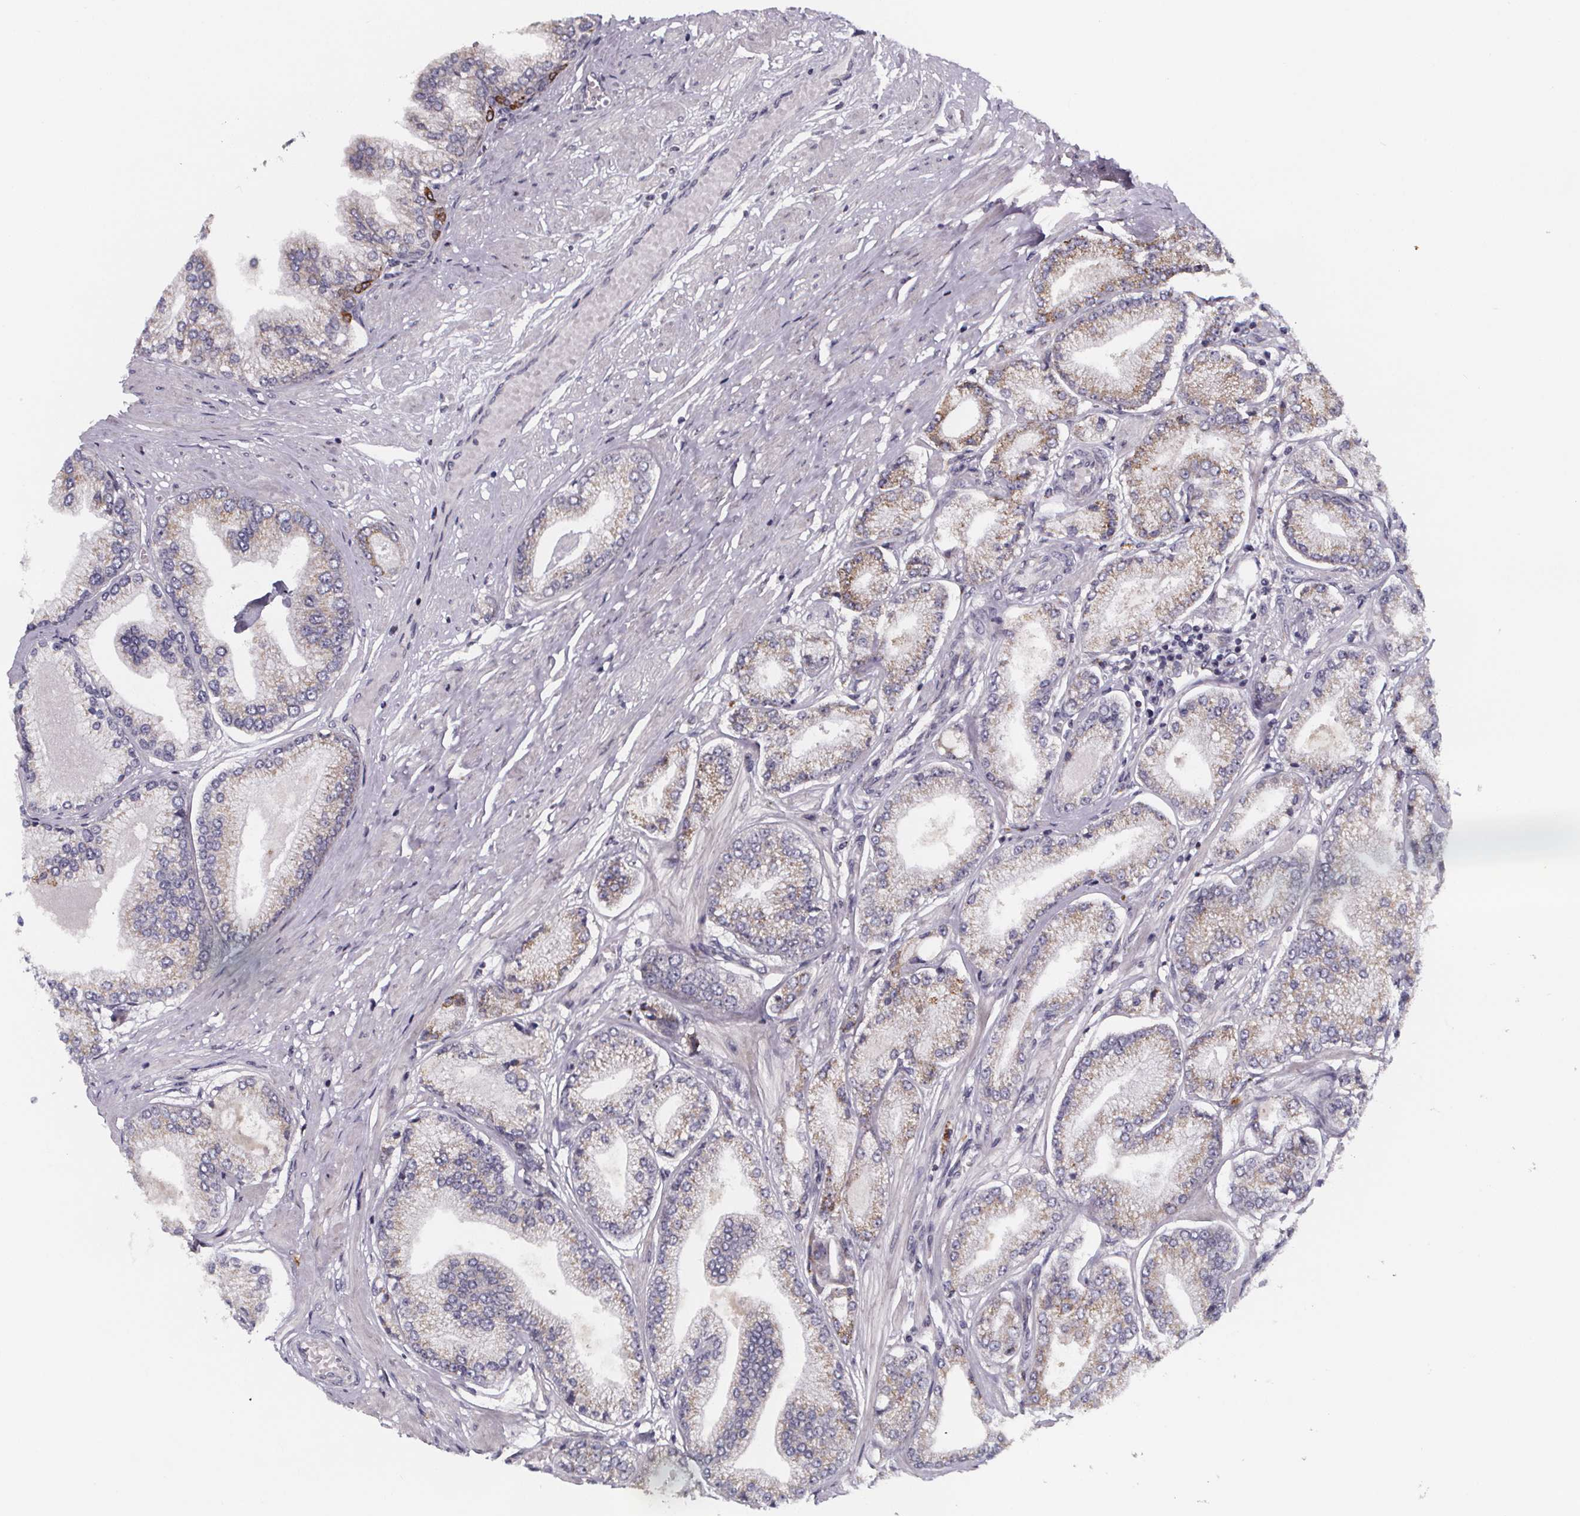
{"staining": {"intensity": "moderate", "quantity": "25%-75%", "location": "cytoplasmic/membranous"}, "tissue": "prostate cancer", "cell_type": "Tumor cells", "image_type": "cancer", "snomed": [{"axis": "morphology", "description": "Adenocarcinoma, Low grade"}, {"axis": "topography", "description": "Prostate"}], "caption": "Protein staining by immunohistochemistry displays moderate cytoplasmic/membranous staining in approximately 25%-75% of tumor cells in adenocarcinoma (low-grade) (prostate).", "gene": "NDST1", "patient": {"sex": "male", "age": 55}}